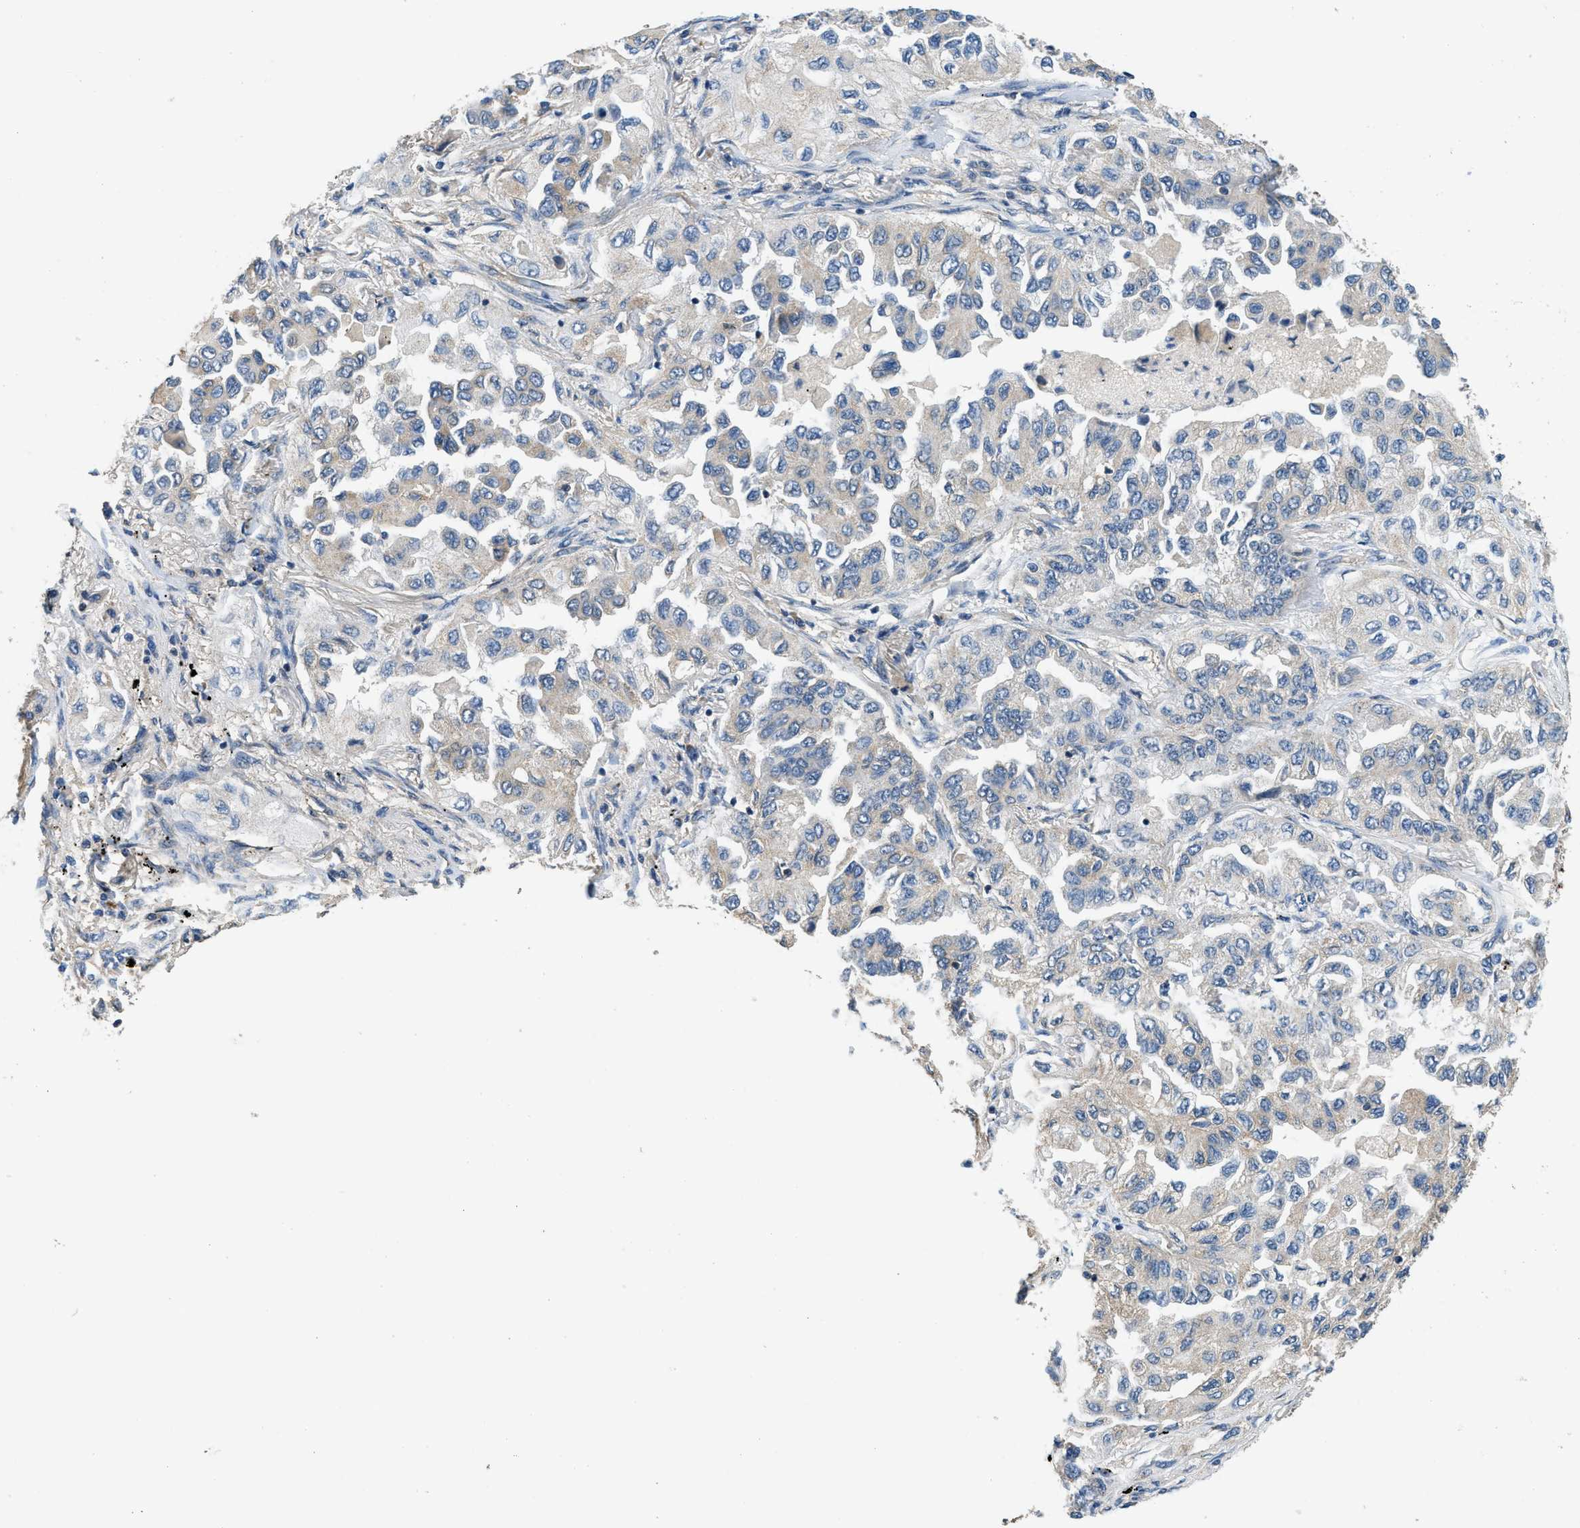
{"staining": {"intensity": "weak", "quantity": "25%-75%", "location": "cytoplasmic/membranous"}, "tissue": "lung cancer", "cell_type": "Tumor cells", "image_type": "cancer", "snomed": [{"axis": "morphology", "description": "Adenocarcinoma, NOS"}, {"axis": "topography", "description": "Lung"}], "caption": "A high-resolution image shows immunohistochemistry (IHC) staining of lung cancer (adenocarcinoma), which demonstrates weak cytoplasmic/membranous positivity in approximately 25%-75% of tumor cells.", "gene": "SSH2", "patient": {"sex": "female", "age": 65}}